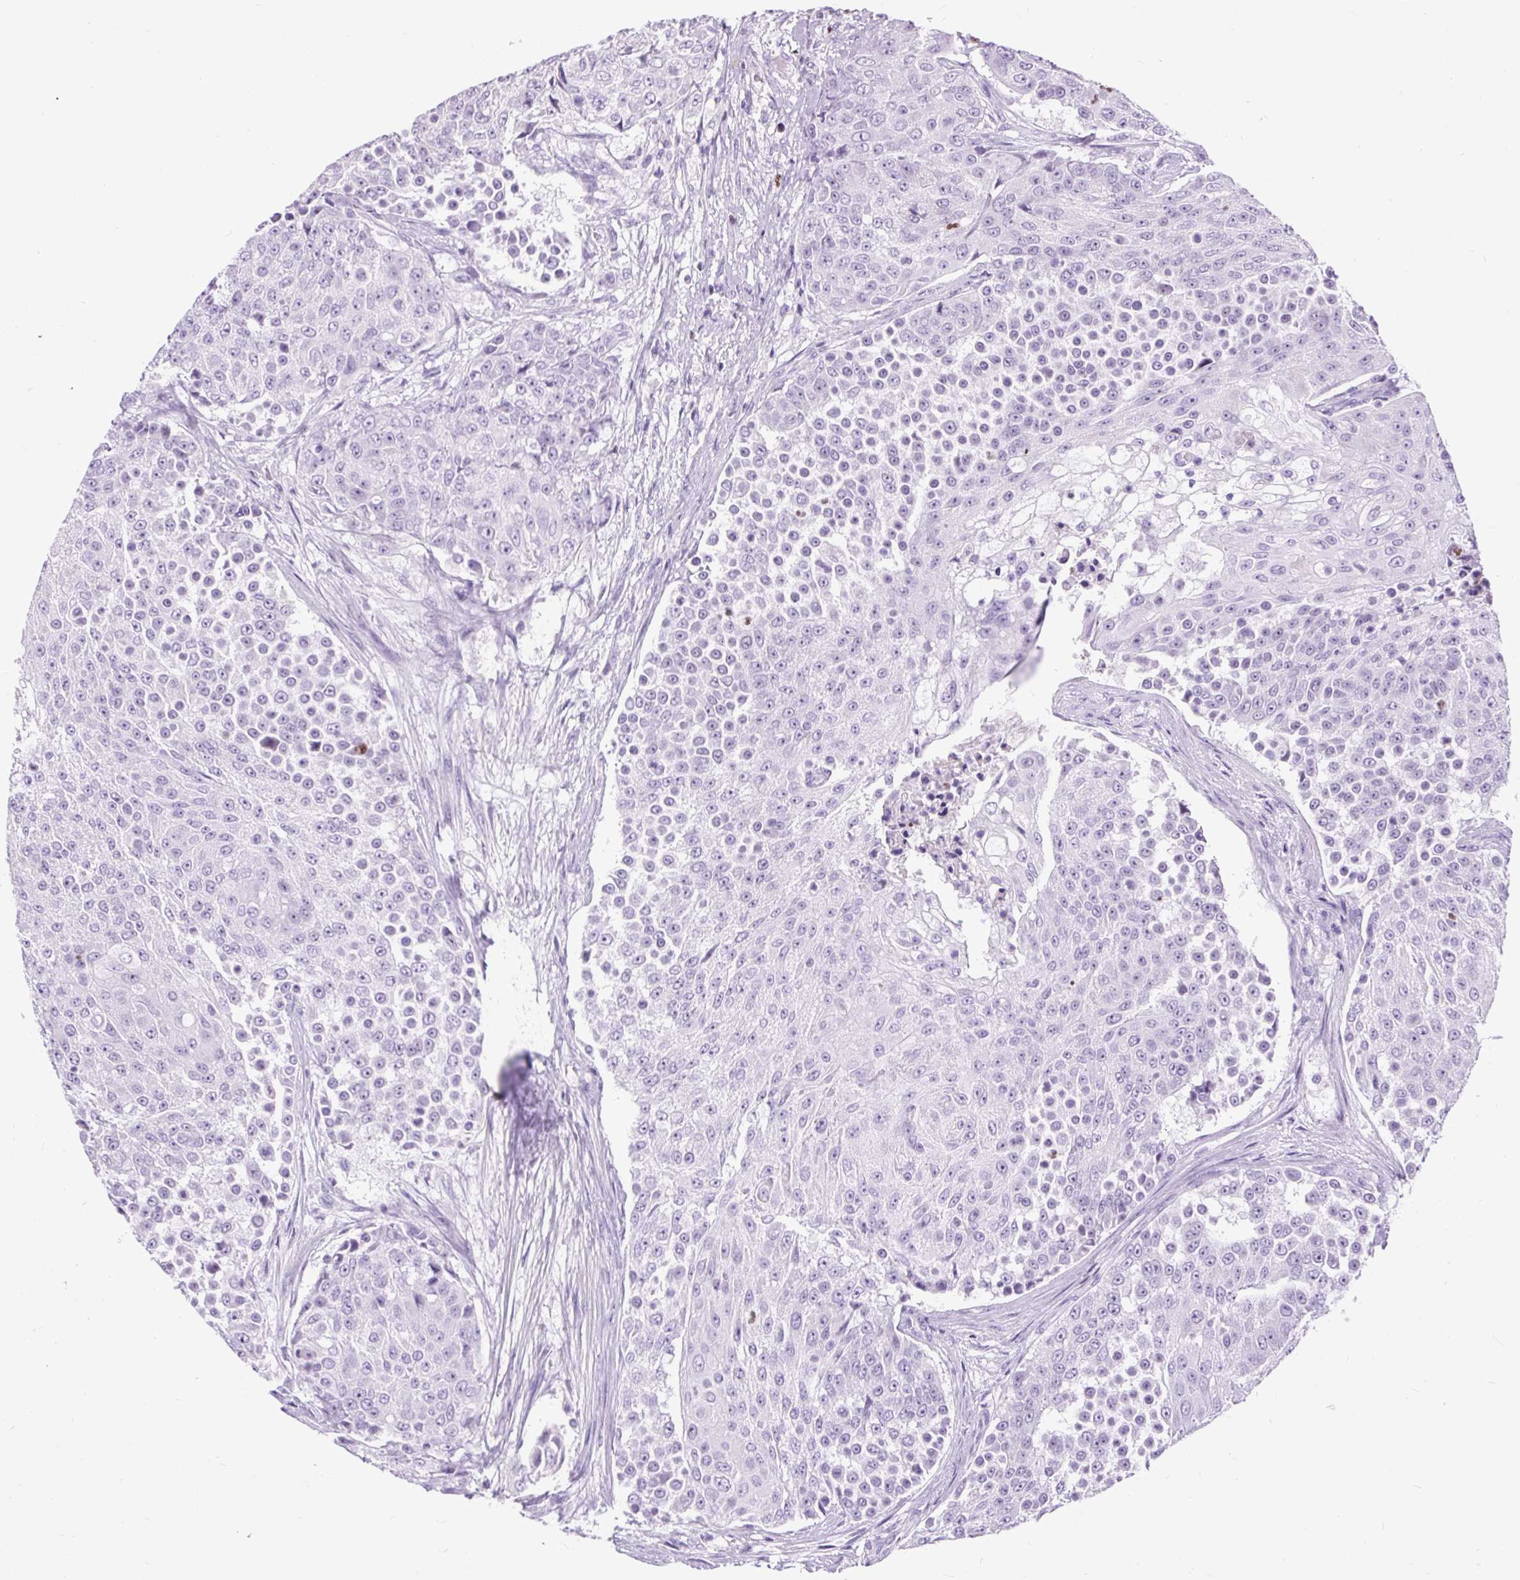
{"staining": {"intensity": "negative", "quantity": "none", "location": "none"}, "tissue": "urothelial cancer", "cell_type": "Tumor cells", "image_type": "cancer", "snomed": [{"axis": "morphology", "description": "Urothelial carcinoma, High grade"}, {"axis": "topography", "description": "Urinary bladder"}], "caption": "The histopathology image reveals no significant expression in tumor cells of urothelial cancer.", "gene": "SPC24", "patient": {"sex": "female", "age": 63}}